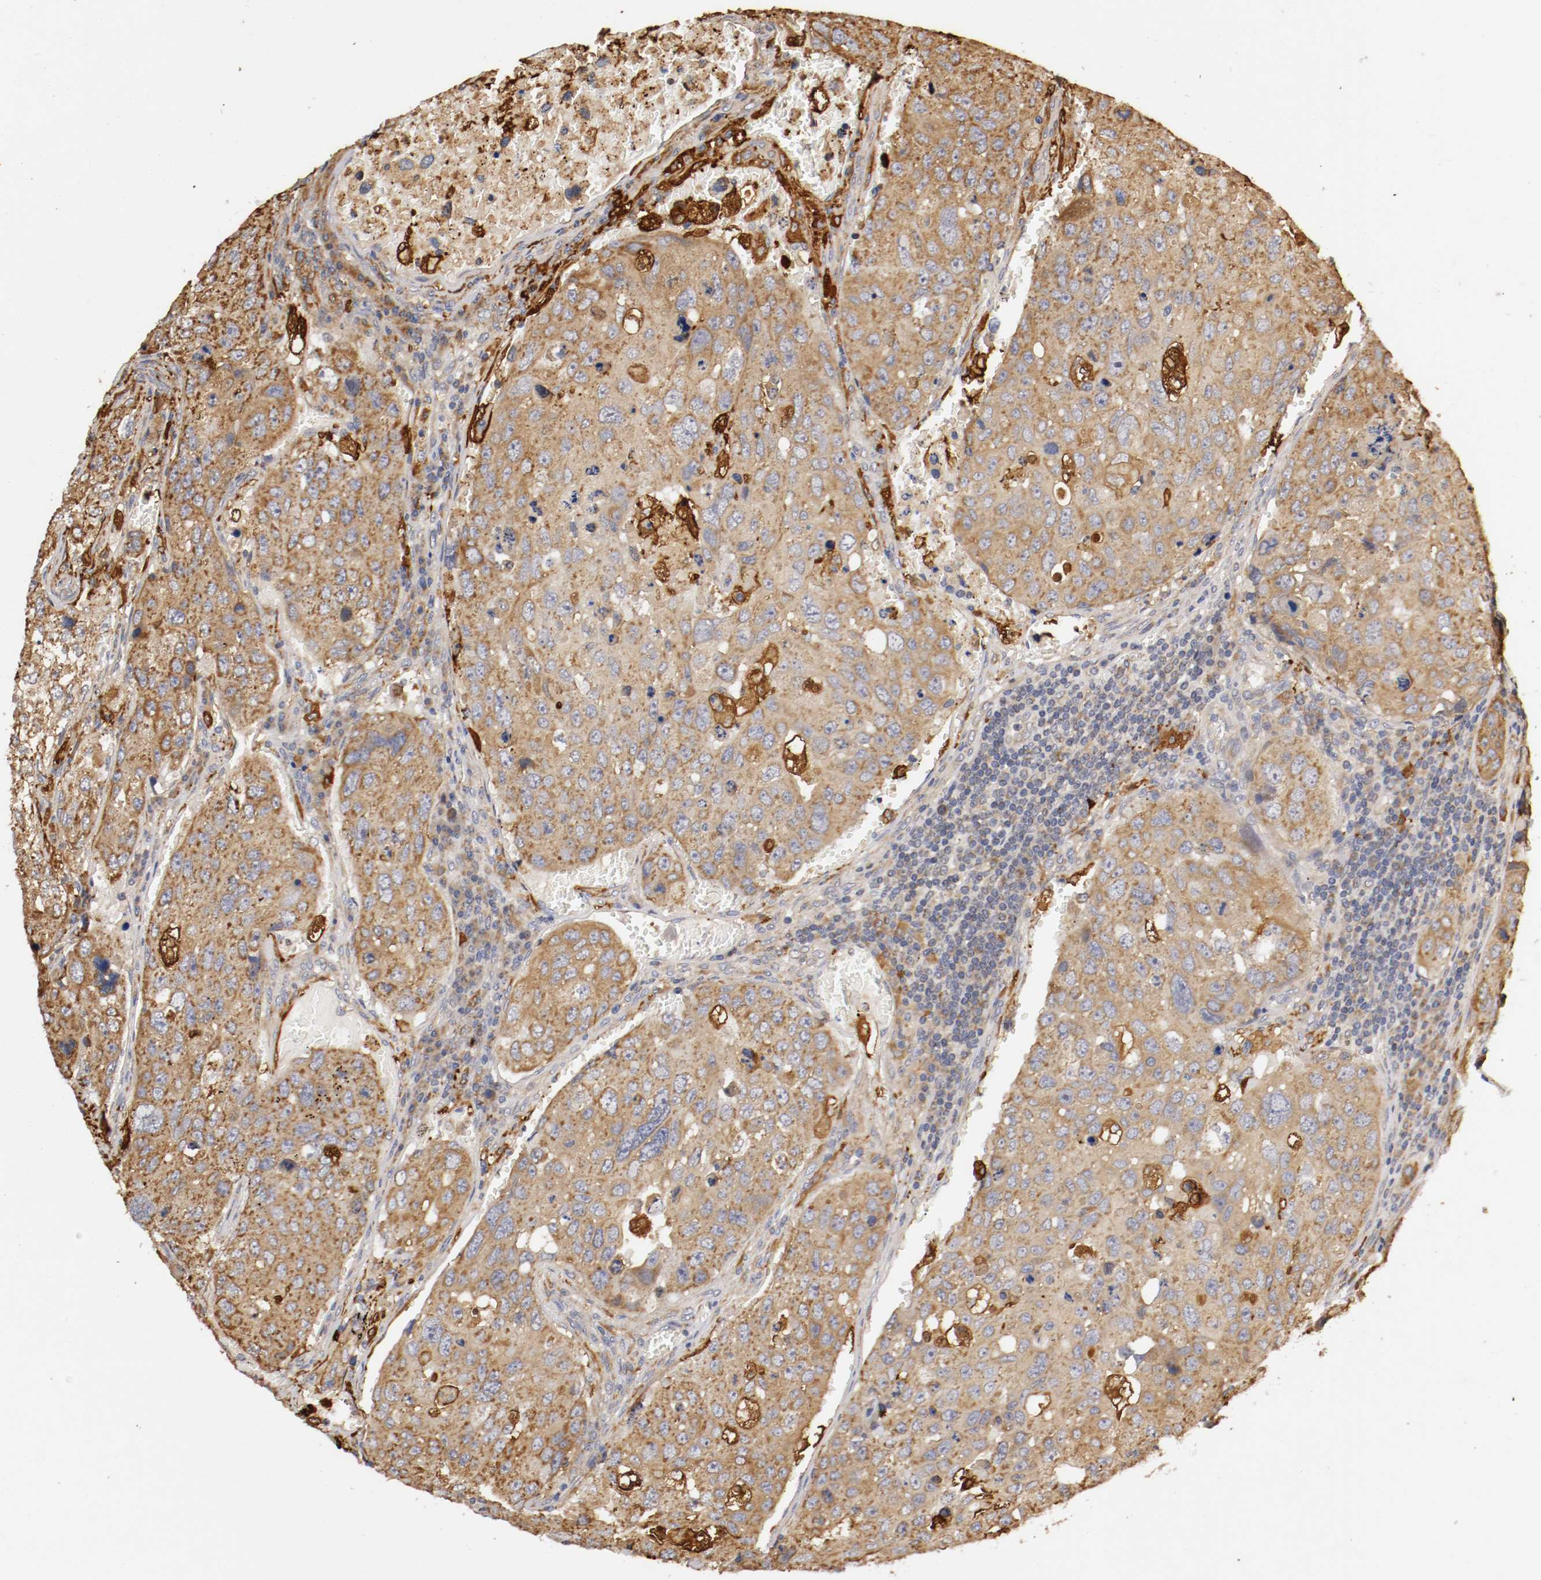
{"staining": {"intensity": "moderate", "quantity": ">75%", "location": "cytoplasmic/membranous"}, "tissue": "urothelial cancer", "cell_type": "Tumor cells", "image_type": "cancer", "snomed": [{"axis": "morphology", "description": "Urothelial carcinoma, High grade"}, {"axis": "topography", "description": "Lymph node"}, {"axis": "topography", "description": "Urinary bladder"}], "caption": "DAB (3,3'-diaminobenzidine) immunohistochemical staining of human high-grade urothelial carcinoma demonstrates moderate cytoplasmic/membranous protein staining in approximately >75% of tumor cells. (brown staining indicates protein expression, while blue staining denotes nuclei).", "gene": "VEZT", "patient": {"sex": "male", "age": 51}}